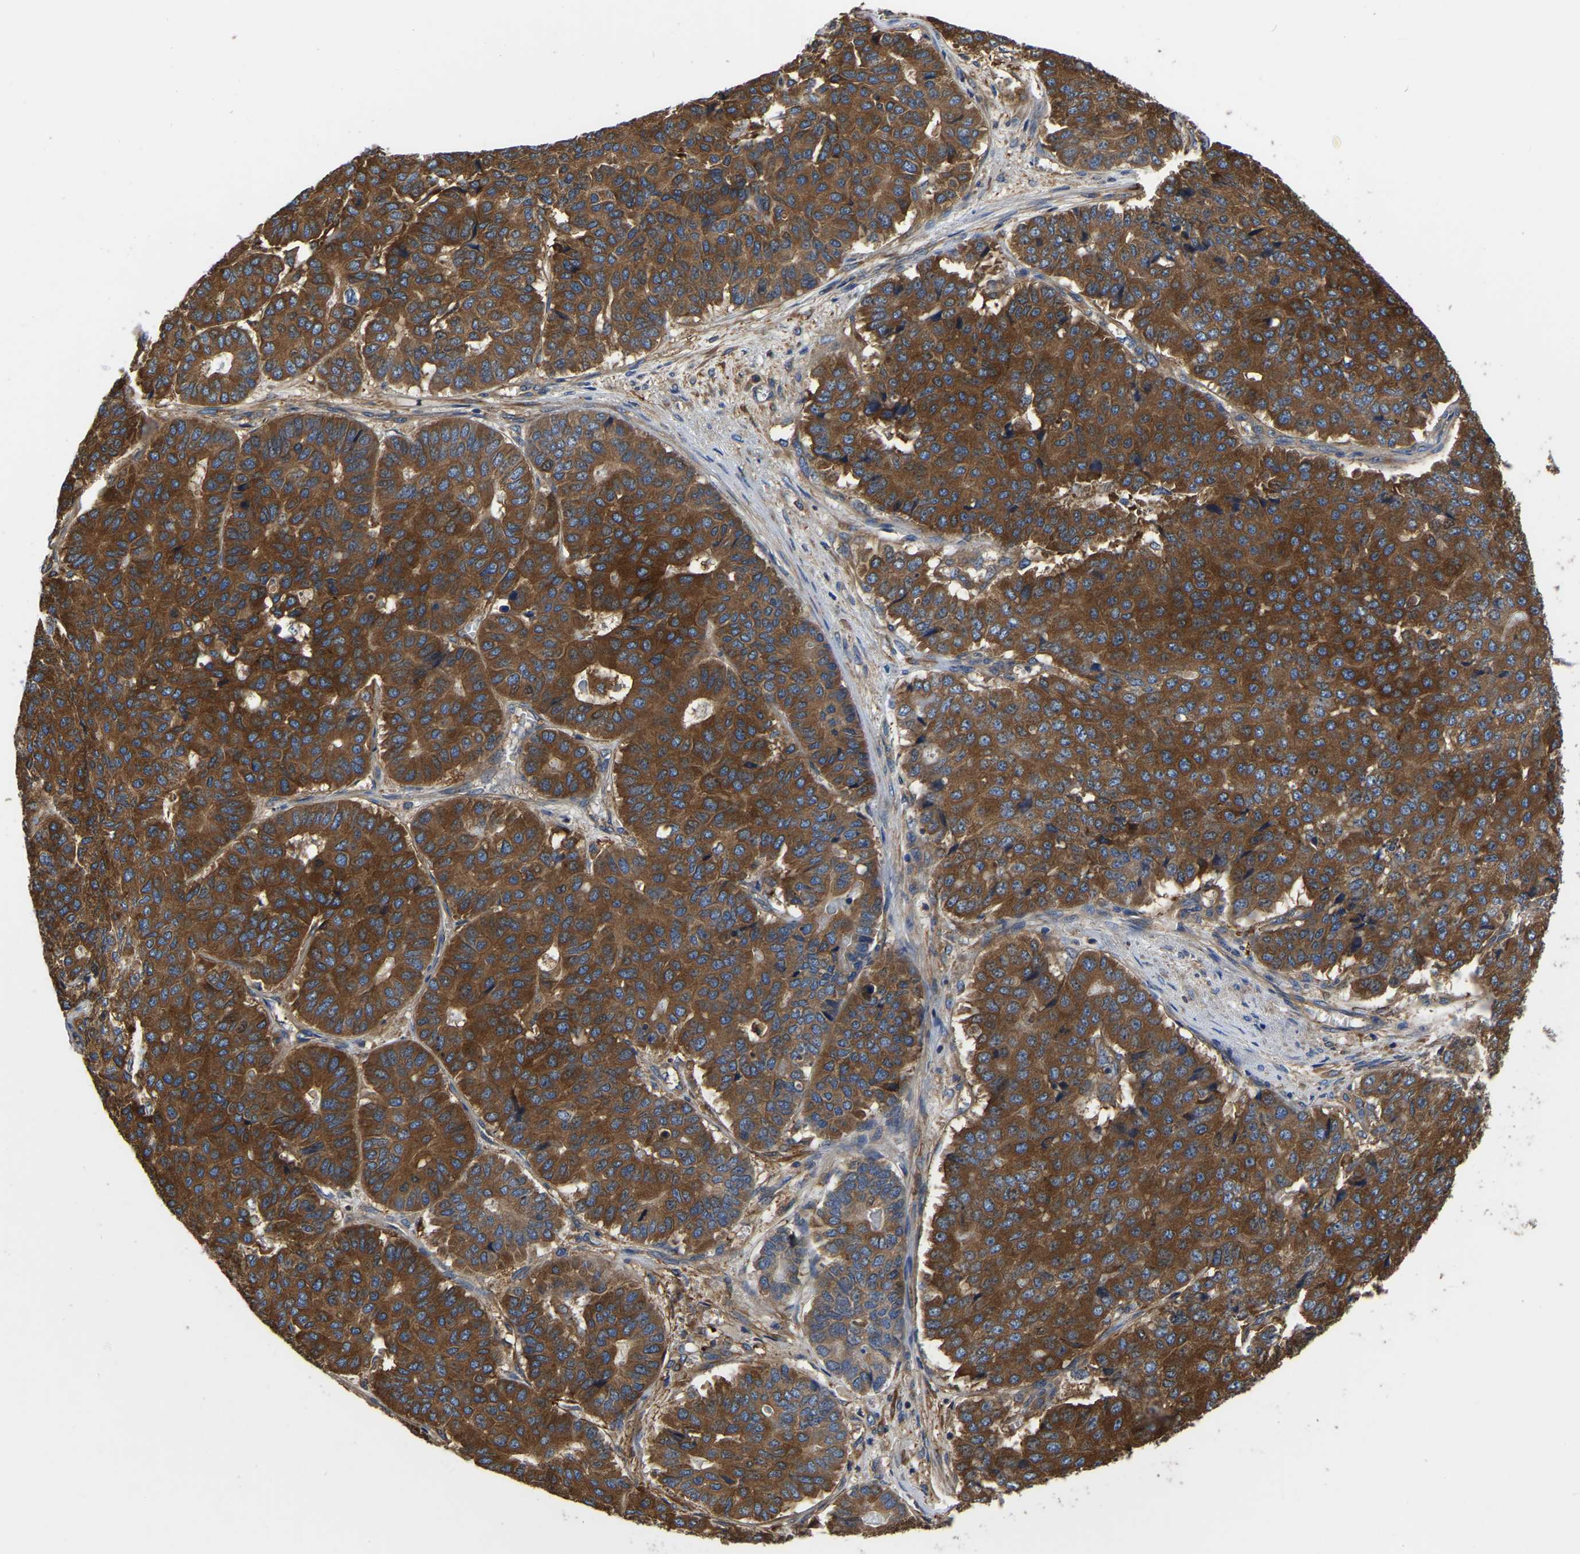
{"staining": {"intensity": "strong", "quantity": ">75%", "location": "cytoplasmic/membranous"}, "tissue": "pancreatic cancer", "cell_type": "Tumor cells", "image_type": "cancer", "snomed": [{"axis": "morphology", "description": "Adenocarcinoma, NOS"}, {"axis": "topography", "description": "Pancreas"}], "caption": "Pancreatic cancer was stained to show a protein in brown. There is high levels of strong cytoplasmic/membranous positivity in approximately >75% of tumor cells.", "gene": "GARS1", "patient": {"sex": "male", "age": 50}}